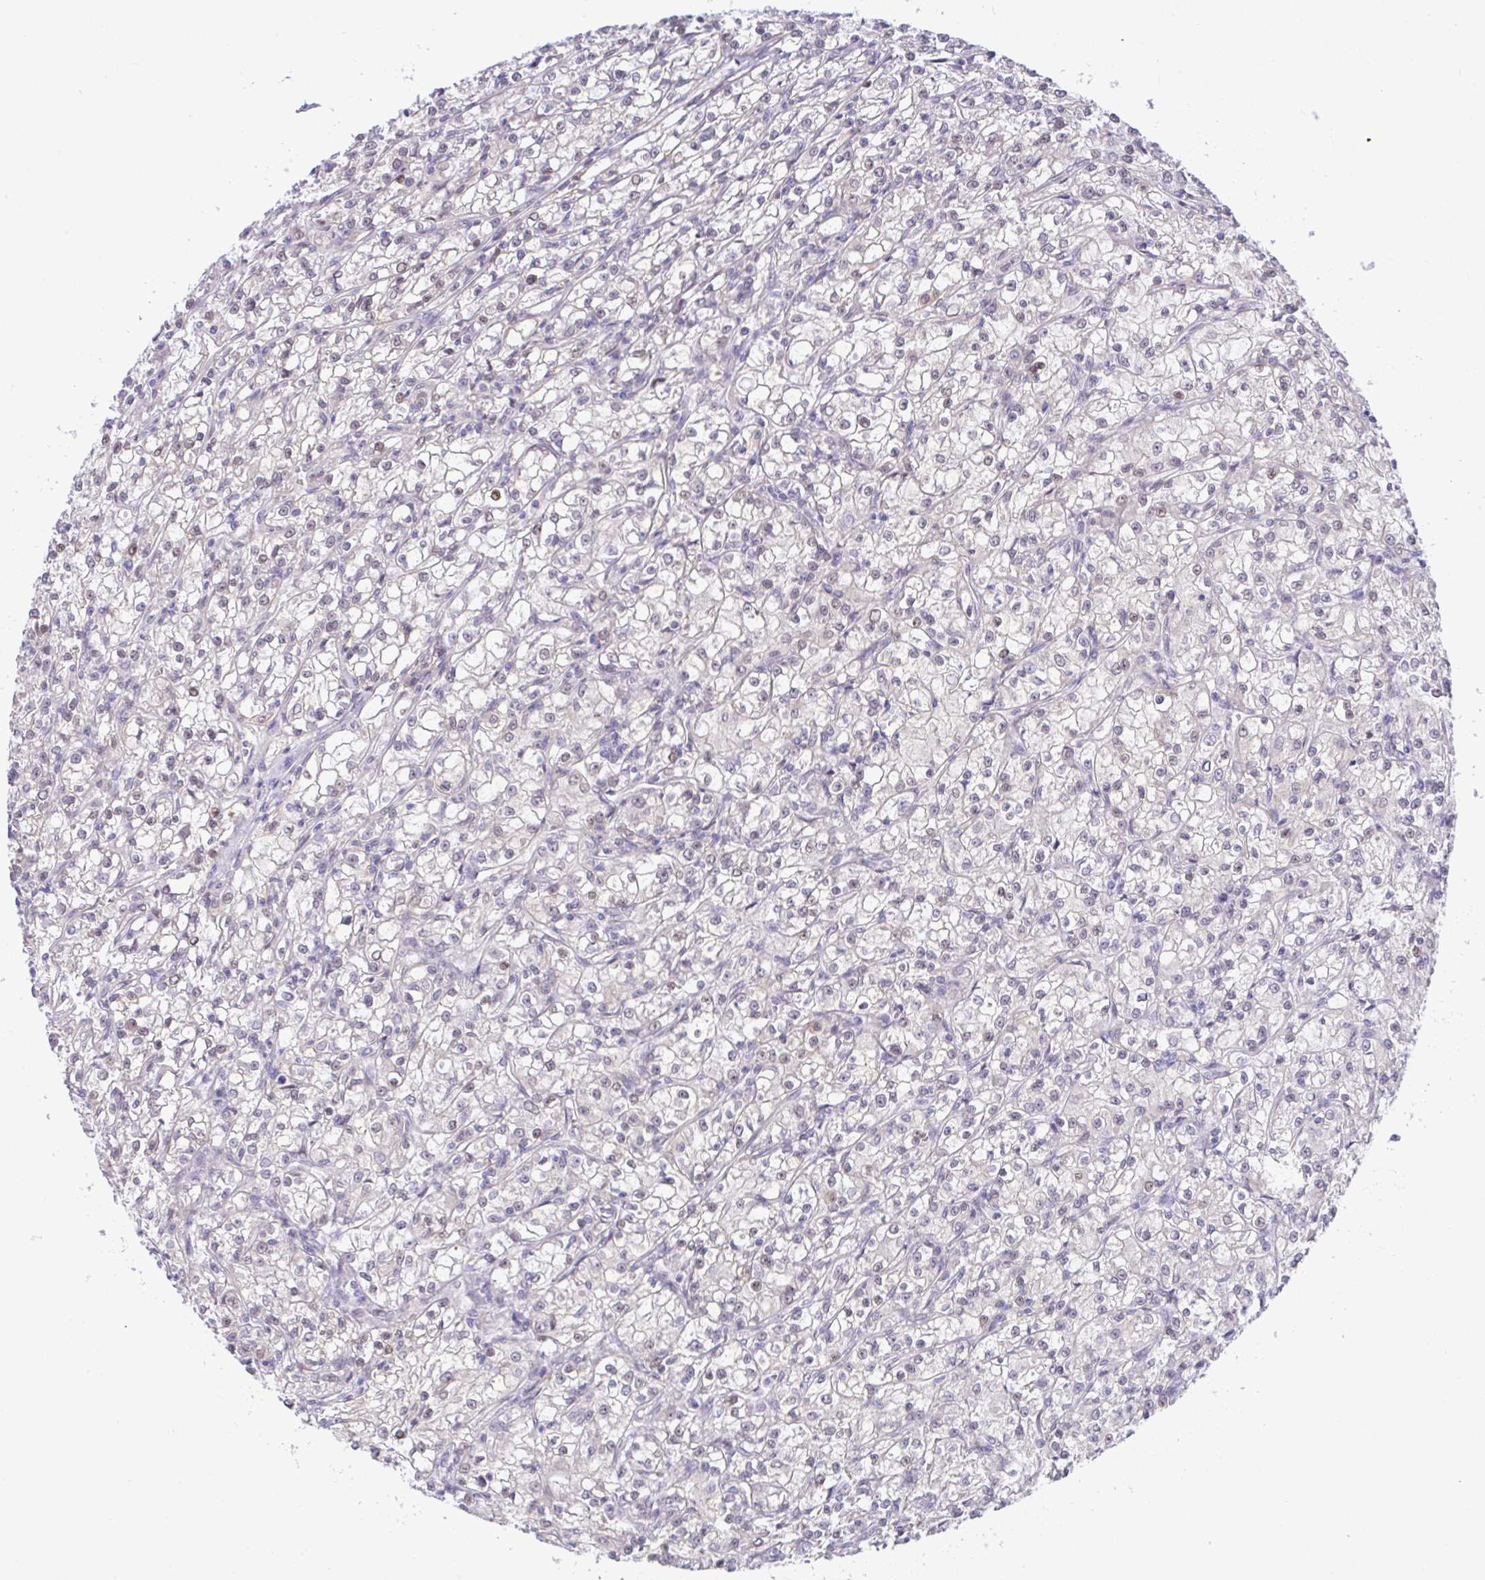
{"staining": {"intensity": "negative", "quantity": "none", "location": "none"}, "tissue": "renal cancer", "cell_type": "Tumor cells", "image_type": "cancer", "snomed": [{"axis": "morphology", "description": "Adenocarcinoma, NOS"}, {"axis": "topography", "description": "Kidney"}], "caption": "This is a histopathology image of immunohistochemistry (IHC) staining of adenocarcinoma (renal), which shows no expression in tumor cells. Nuclei are stained in blue.", "gene": "ZNF485", "patient": {"sex": "female", "age": 59}}